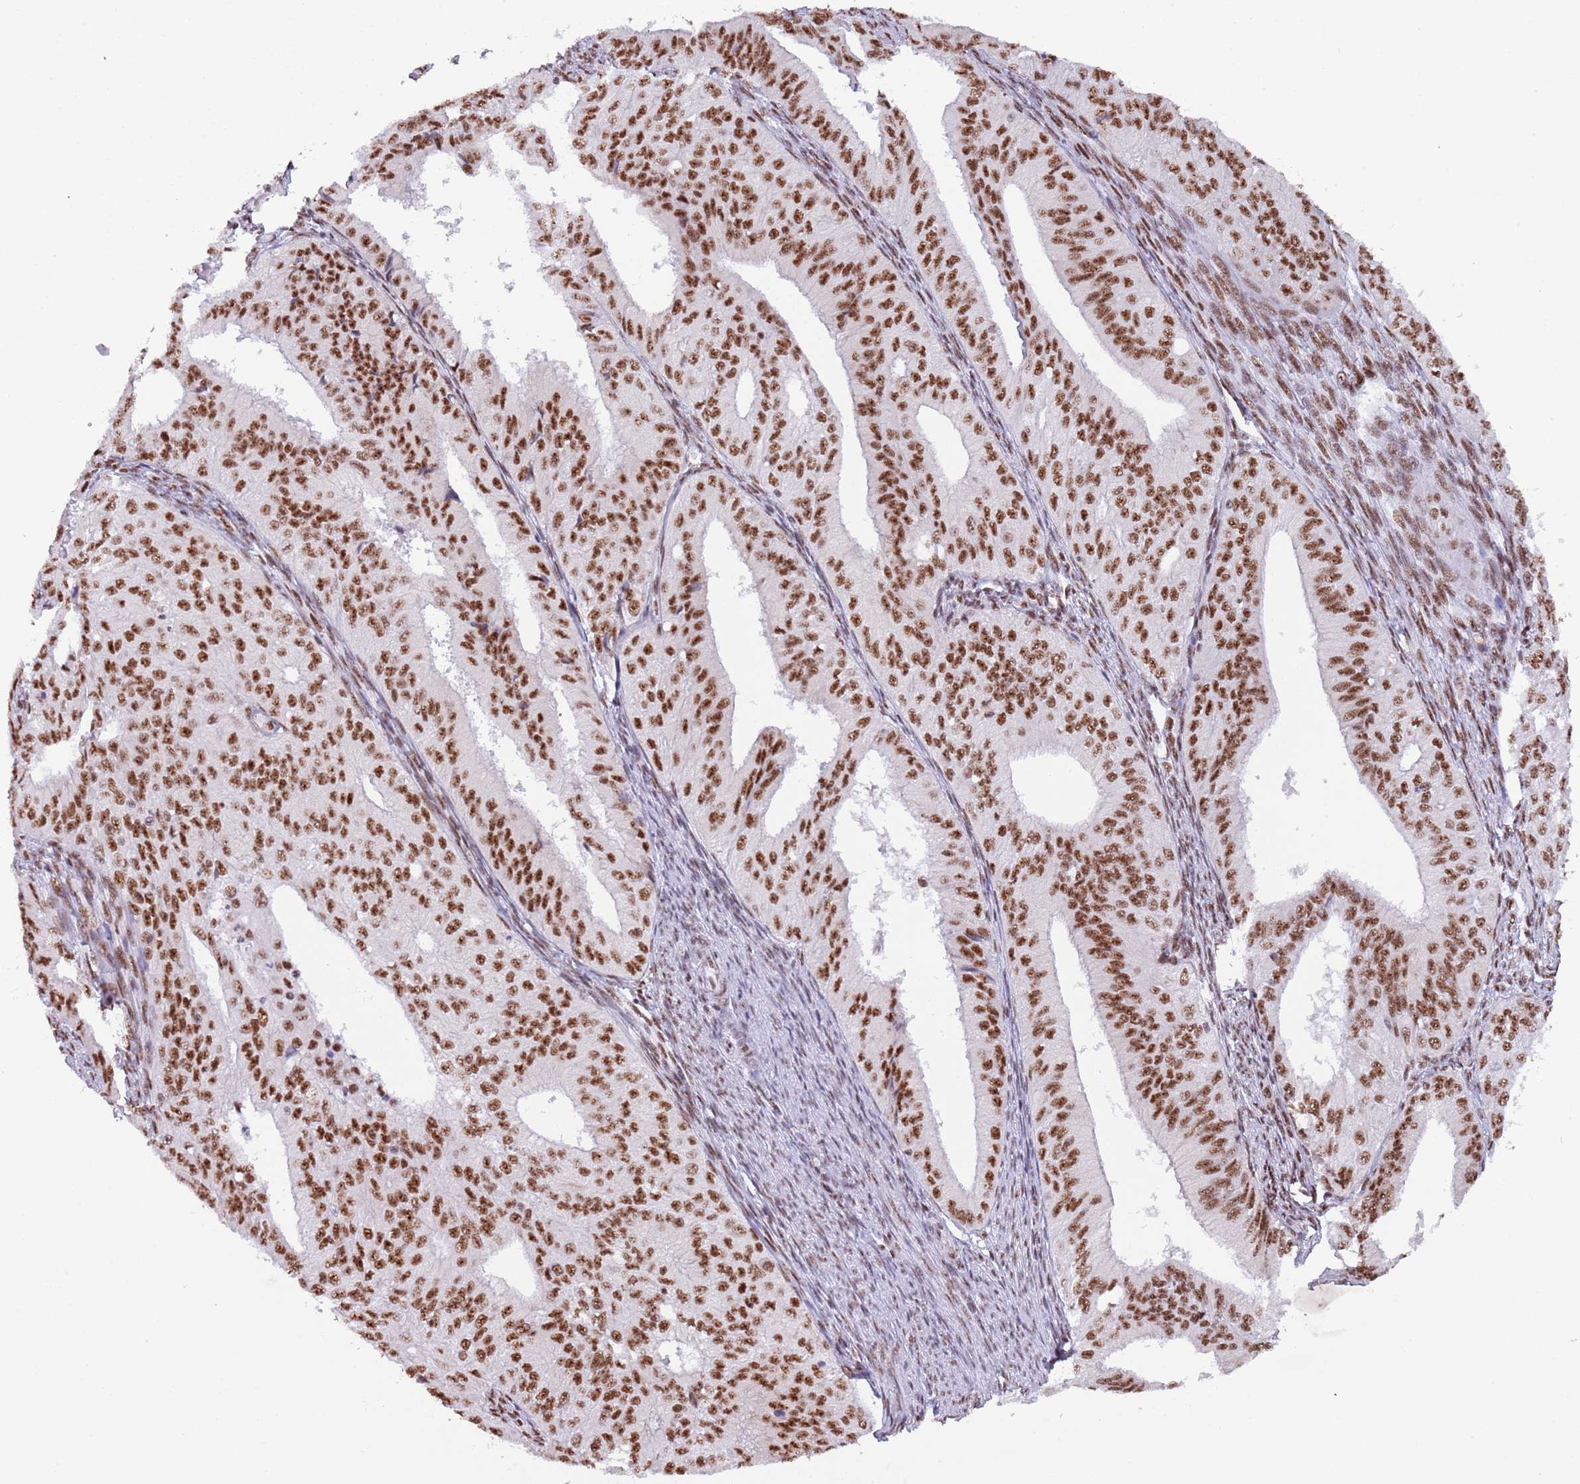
{"staining": {"intensity": "strong", "quantity": ">75%", "location": "nuclear"}, "tissue": "endometrial cancer", "cell_type": "Tumor cells", "image_type": "cancer", "snomed": [{"axis": "morphology", "description": "Adenocarcinoma, NOS"}, {"axis": "topography", "description": "Endometrium"}], "caption": "IHC of human adenocarcinoma (endometrial) displays high levels of strong nuclear expression in about >75% of tumor cells. (Brightfield microscopy of DAB IHC at high magnification).", "gene": "SF3A2", "patient": {"sex": "female", "age": 50}}